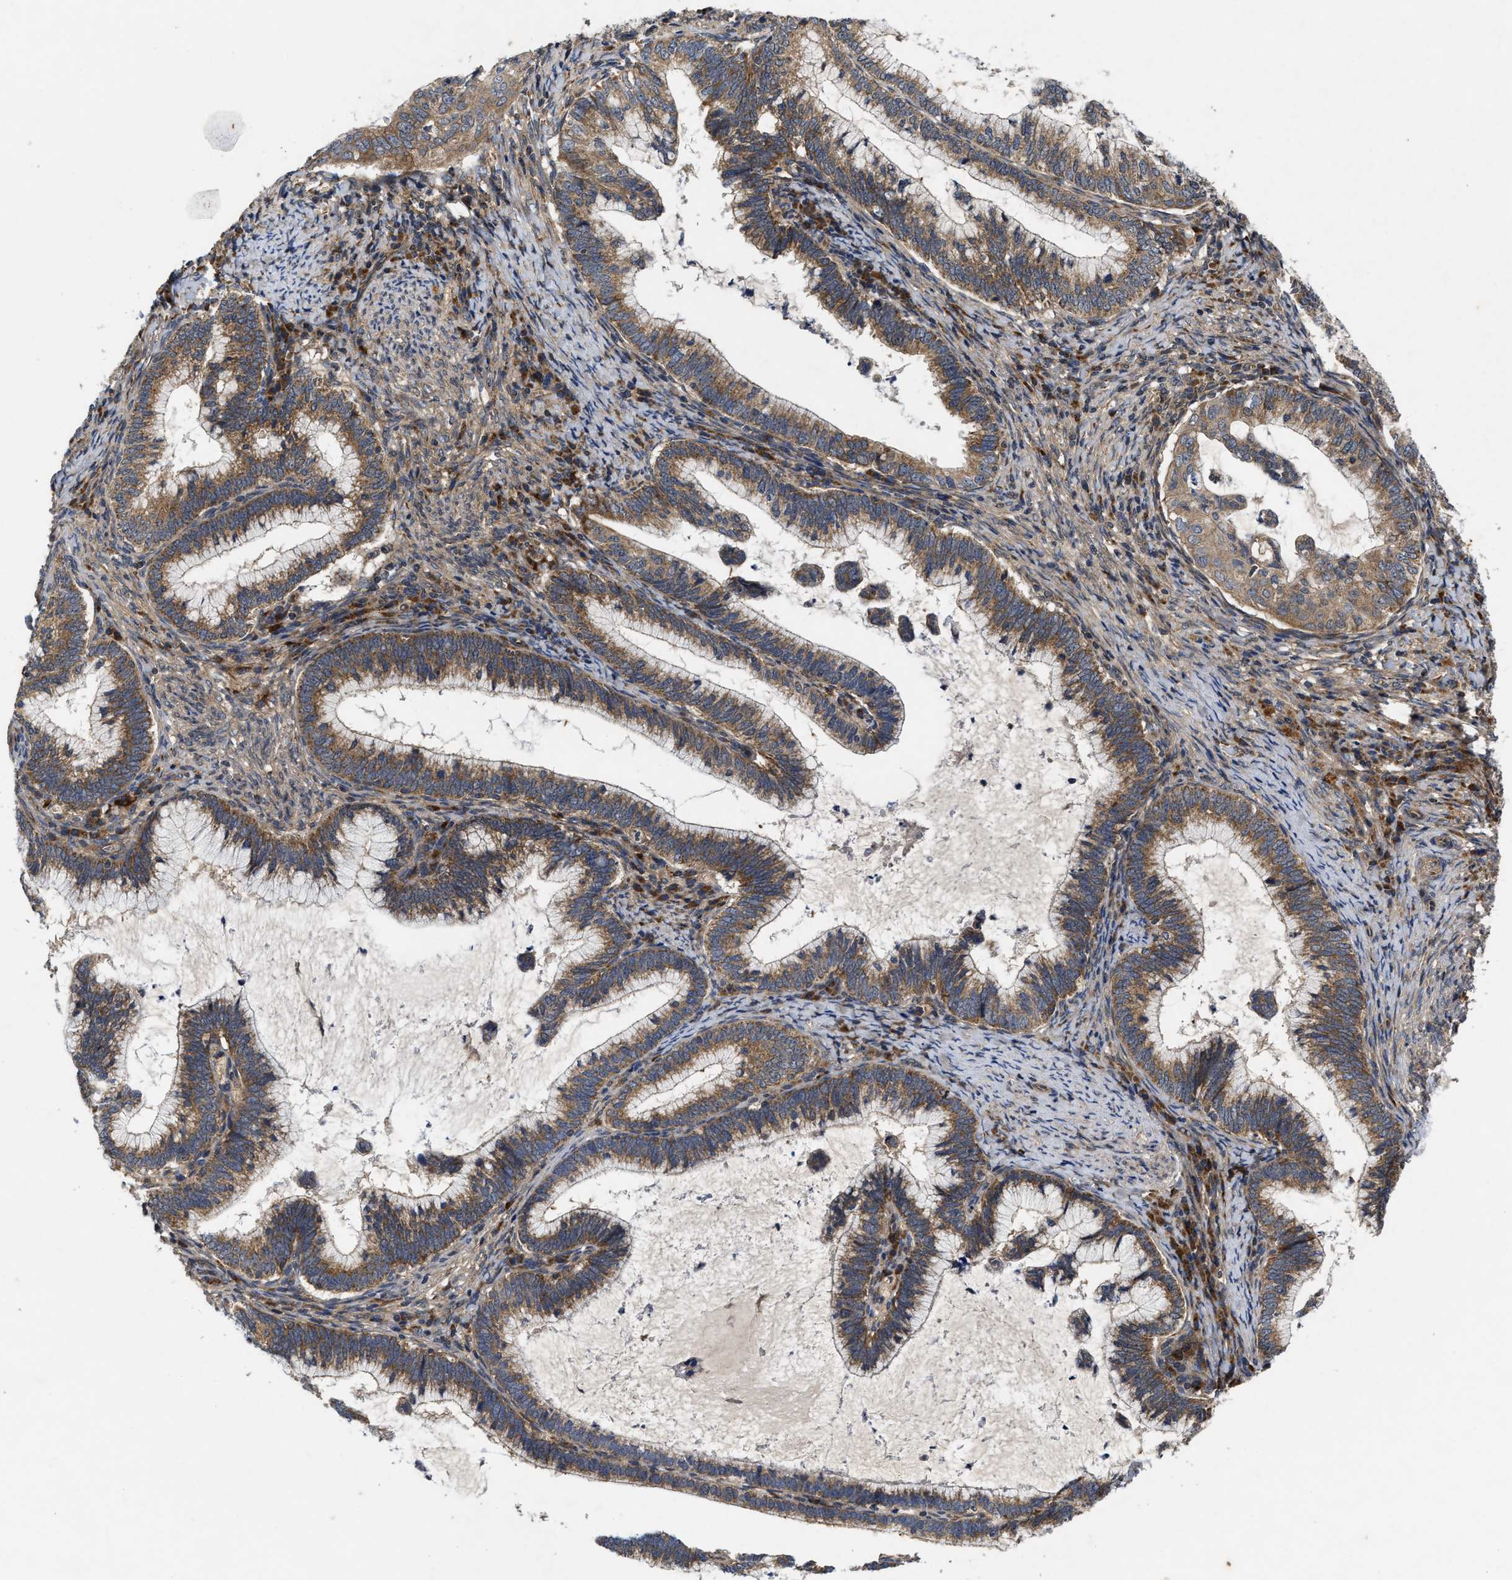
{"staining": {"intensity": "moderate", "quantity": ">75%", "location": "cytoplasmic/membranous"}, "tissue": "cervical cancer", "cell_type": "Tumor cells", "image_type": "cancer", "snomed": [{"axis": "morphology", "description": "Adenocarcinoma, NOS"}, {"axis": "topography", "description": "Cervix"}], "caption": "Protein staining reveals moderate cytoplasmic/membranous positivity in about >75% of tumor cells in adenocarcinoma (cervical).", "gene": "EFNA4", "patient": {"sex": "female", "age": 36}}